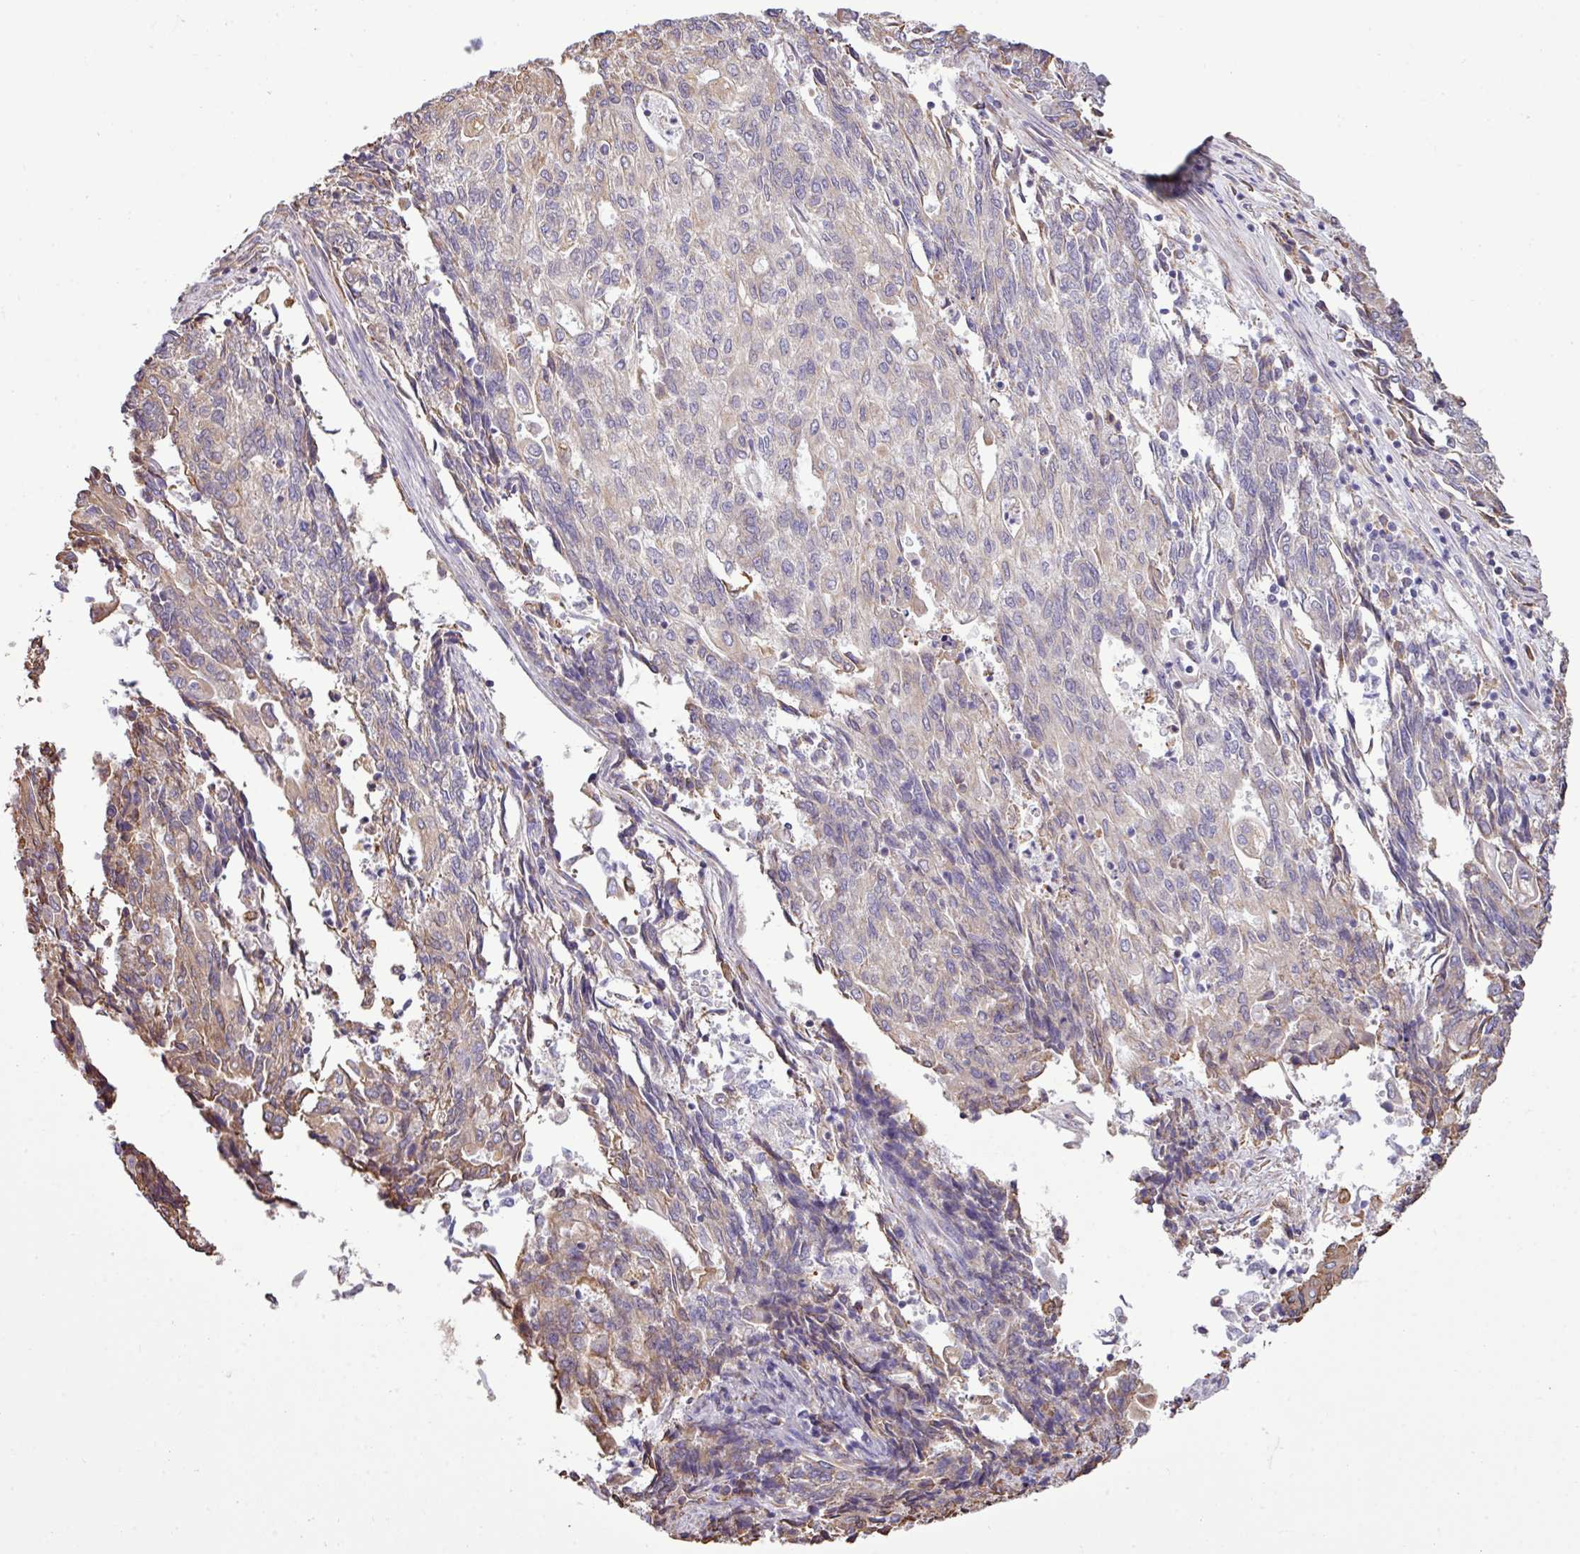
{"staining": {"intensity": "weak", "quantity": "<25%", "location": "cytoplasmic/membranous"}, "tissue": "endometrial cancer", "cell_type": "Tumor cells", "image_type": "cancer", "snomed": [{"axis": "morphology", "description": "Adenocarcinoma, NOS"}, {"axis": "topography", "description": "Endometrium"}], "caption": "This is an immunohistochemistry micrograph of endometrial cancer. There is no expression in tumor cells.", "gene": "ZSCAN5A", "patient": {"sex": "female", "age": 54}}